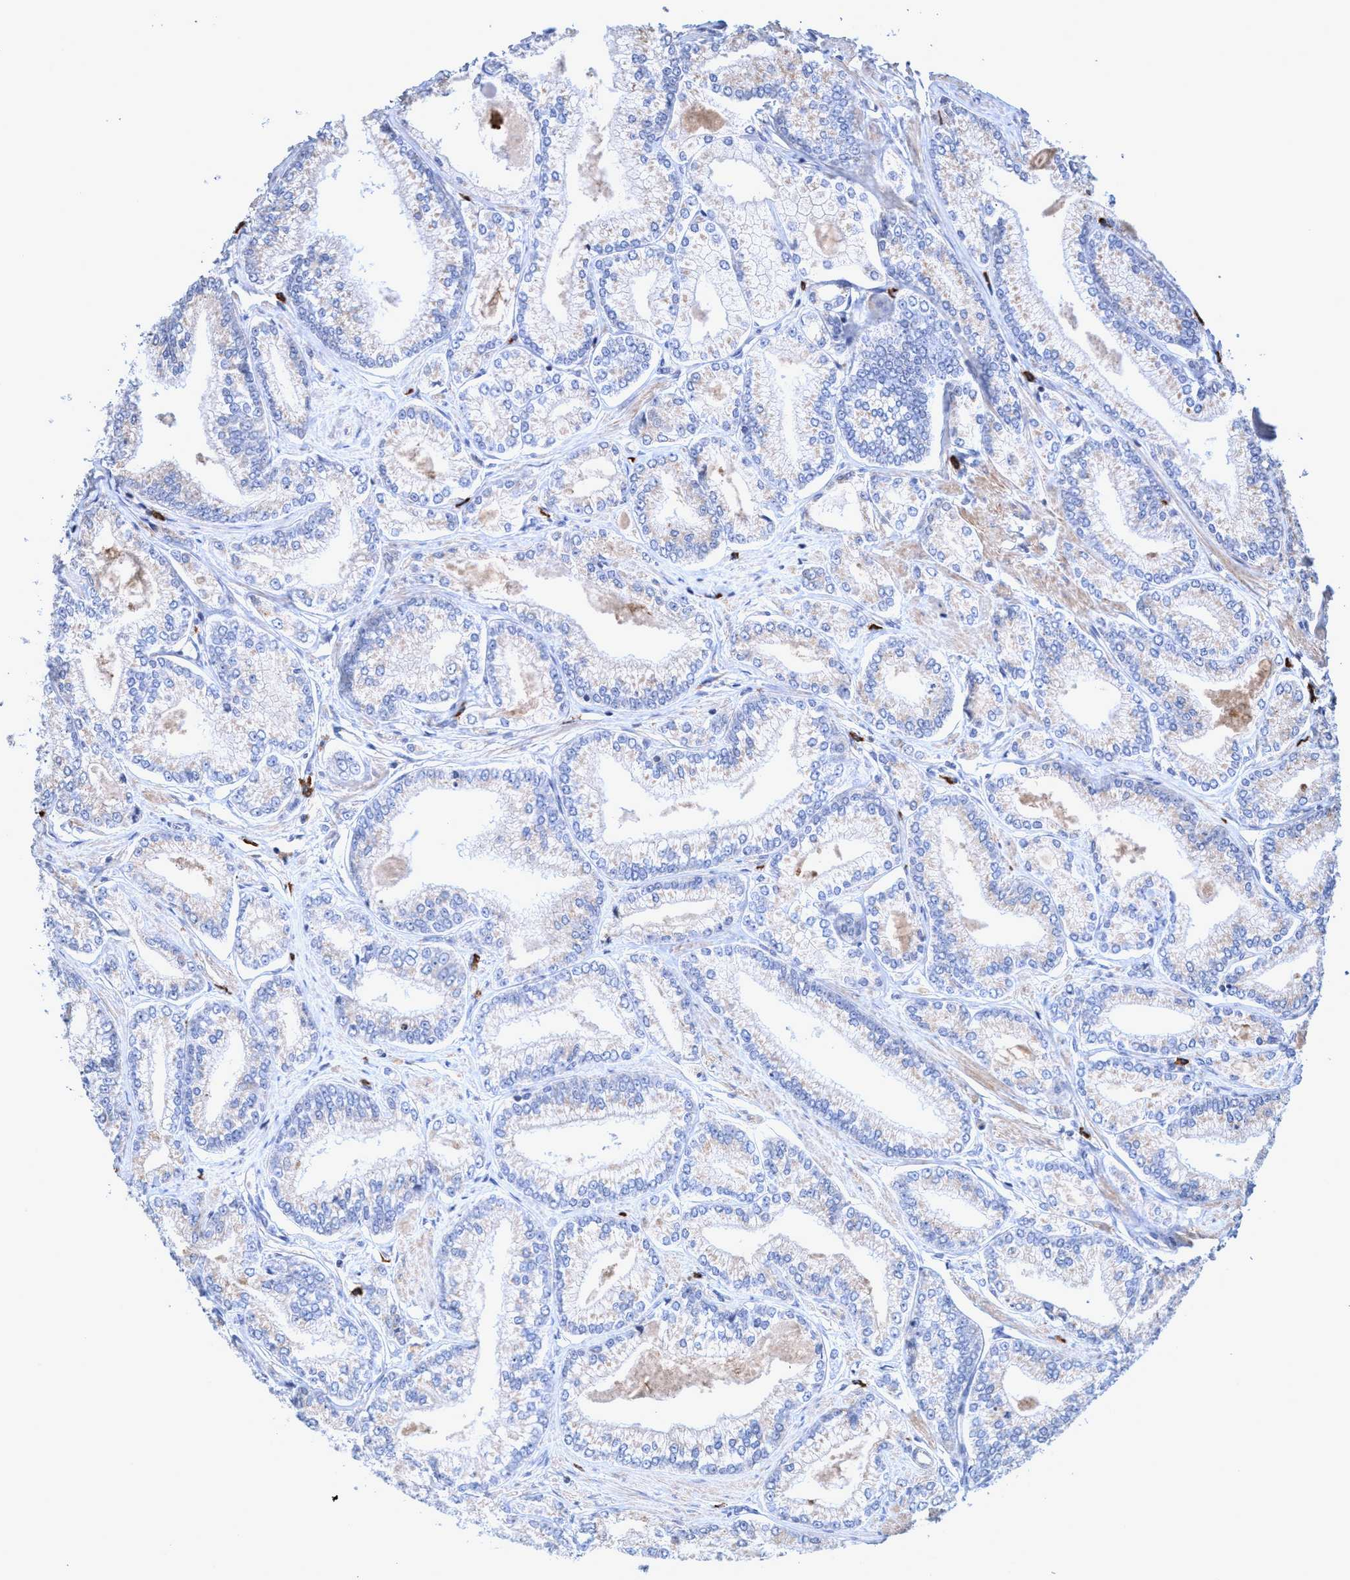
{"staining": {"intensity": "weak", "quantity": "<25%", "location": "cytoplasmic/membranous"}, "tissue": "prostate cancer", "cell_type": "Tumor cells", "image_type": "cancer", "snomed": [{"axis": "morphology", "description": "Adenocarcinoma, Low grade"}, {"axis": "topography", "description": "Prostate"}], "caption": "Immunohistochemical staining of human prostate cancer shows no significant positivity in tumor cells.", "gene": "ZNF677", "patient": {"sex": "male", "age": 52}}